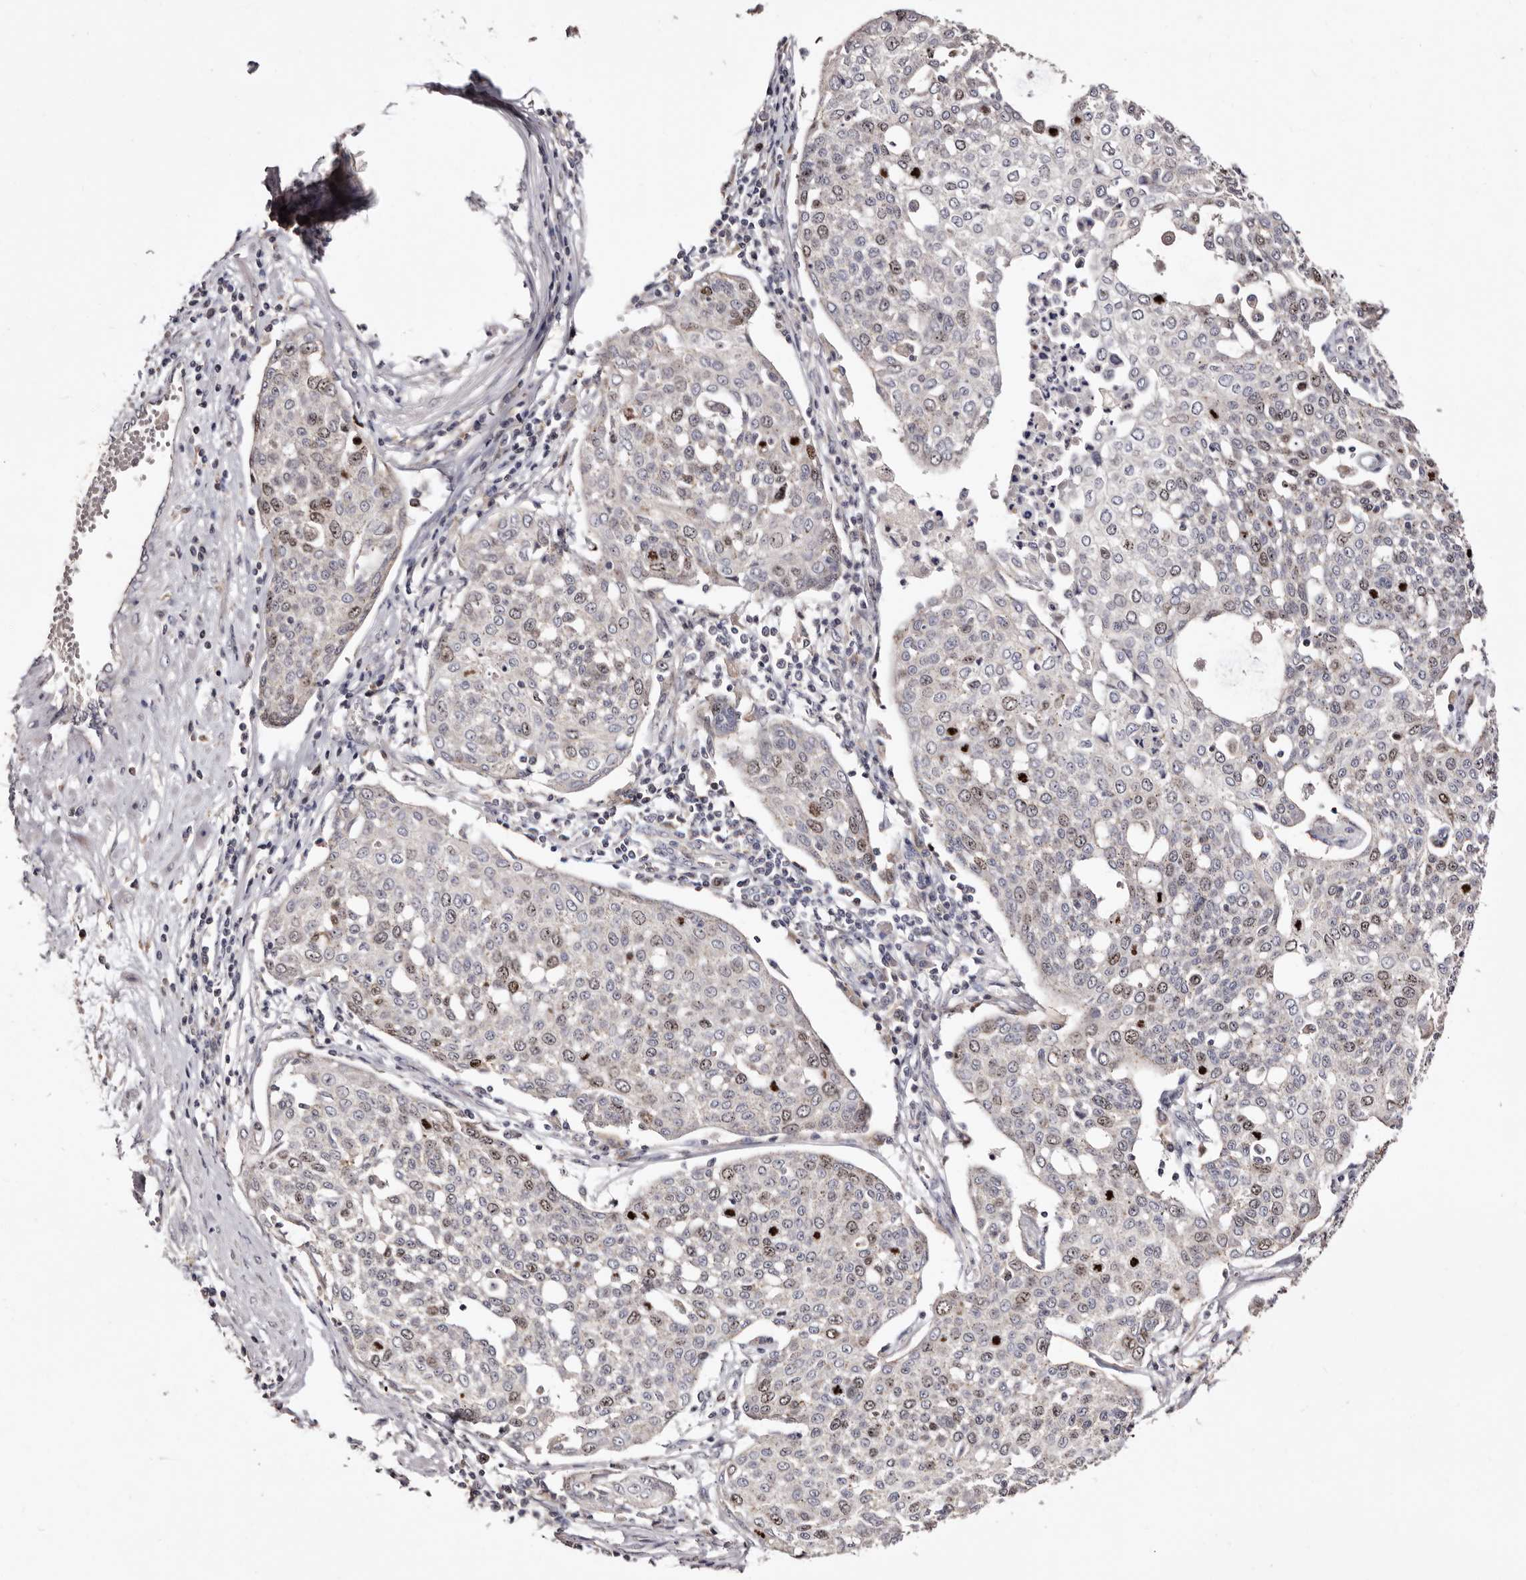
{"staining": {"intensity": "weak", "quantity": "25%-75%", "location": "nuclear"}, "tissue": "cervical cancer", "cell_type": "Tumor cells", "image_type": "cancer", "snomed": [{"axis": "morphology", "description": "Squamous cell carcinoma, NOS"}, {"axis": "topography", "description": "Cervix"}], "caption": "A brown stain highlights weak nuclear positivity of a protein in squamous cell carcinoma (cervical) tumor cells.", "gene": "CDCA8", "patient": {"sex": "female", "age": 34}}